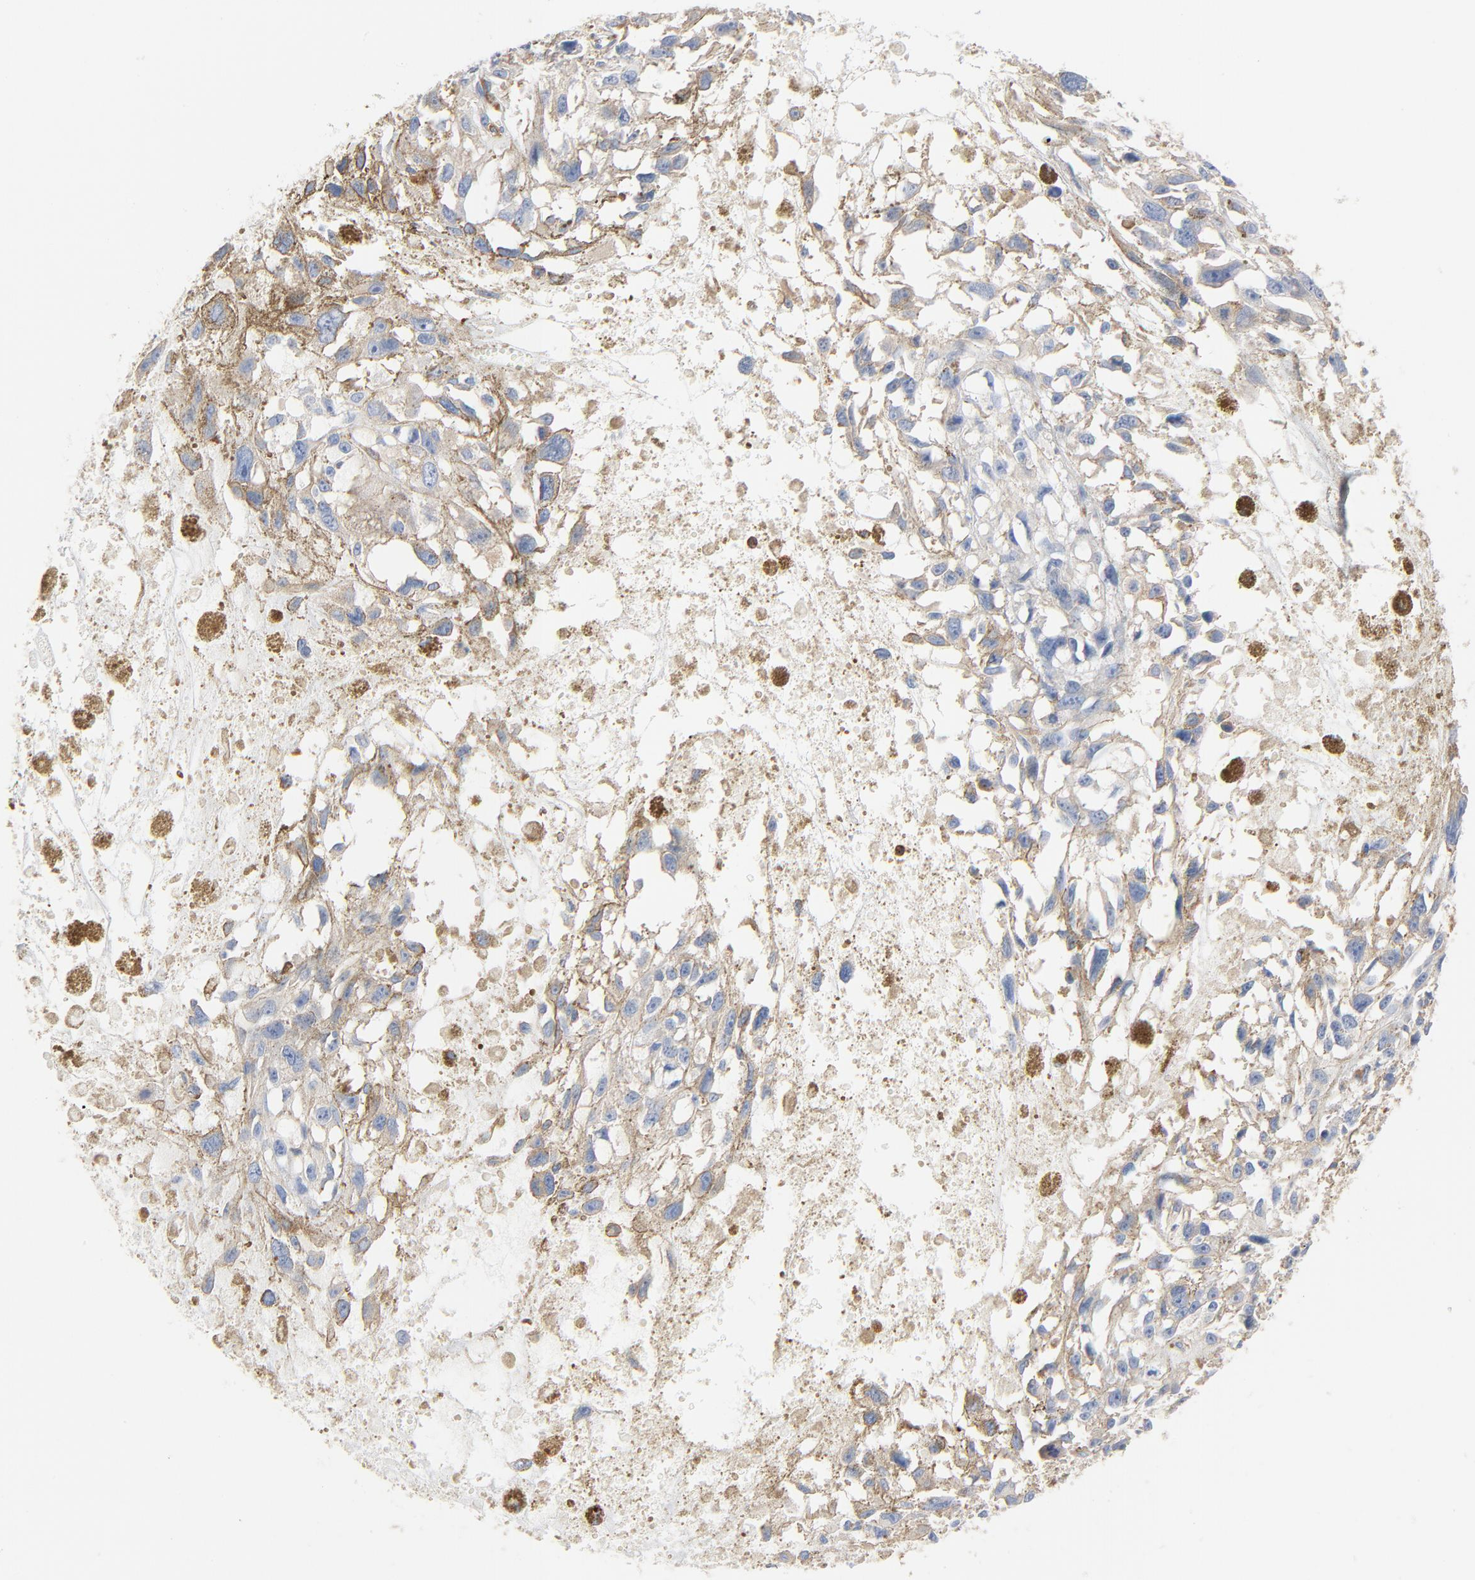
{"staining": {"intensity": "negative", "quantity": "none", "location": "none"}, "tissue": "melanoma", "cell_type": "Tumor cells", "image_type": "cancer", "snomed": [{"axis": "morphology", "description": "Malignant melanoma, Metastatic site"}, {"axis": "topography", "description": "Lymph node"}], "caption": "Human melanoma stained for a protein using immunohistochemistry (IHC) demonstrates no positivity in tumor cells.", "gene": "SH3KBP1", "patient": {"sex": "male", "age": 59}}